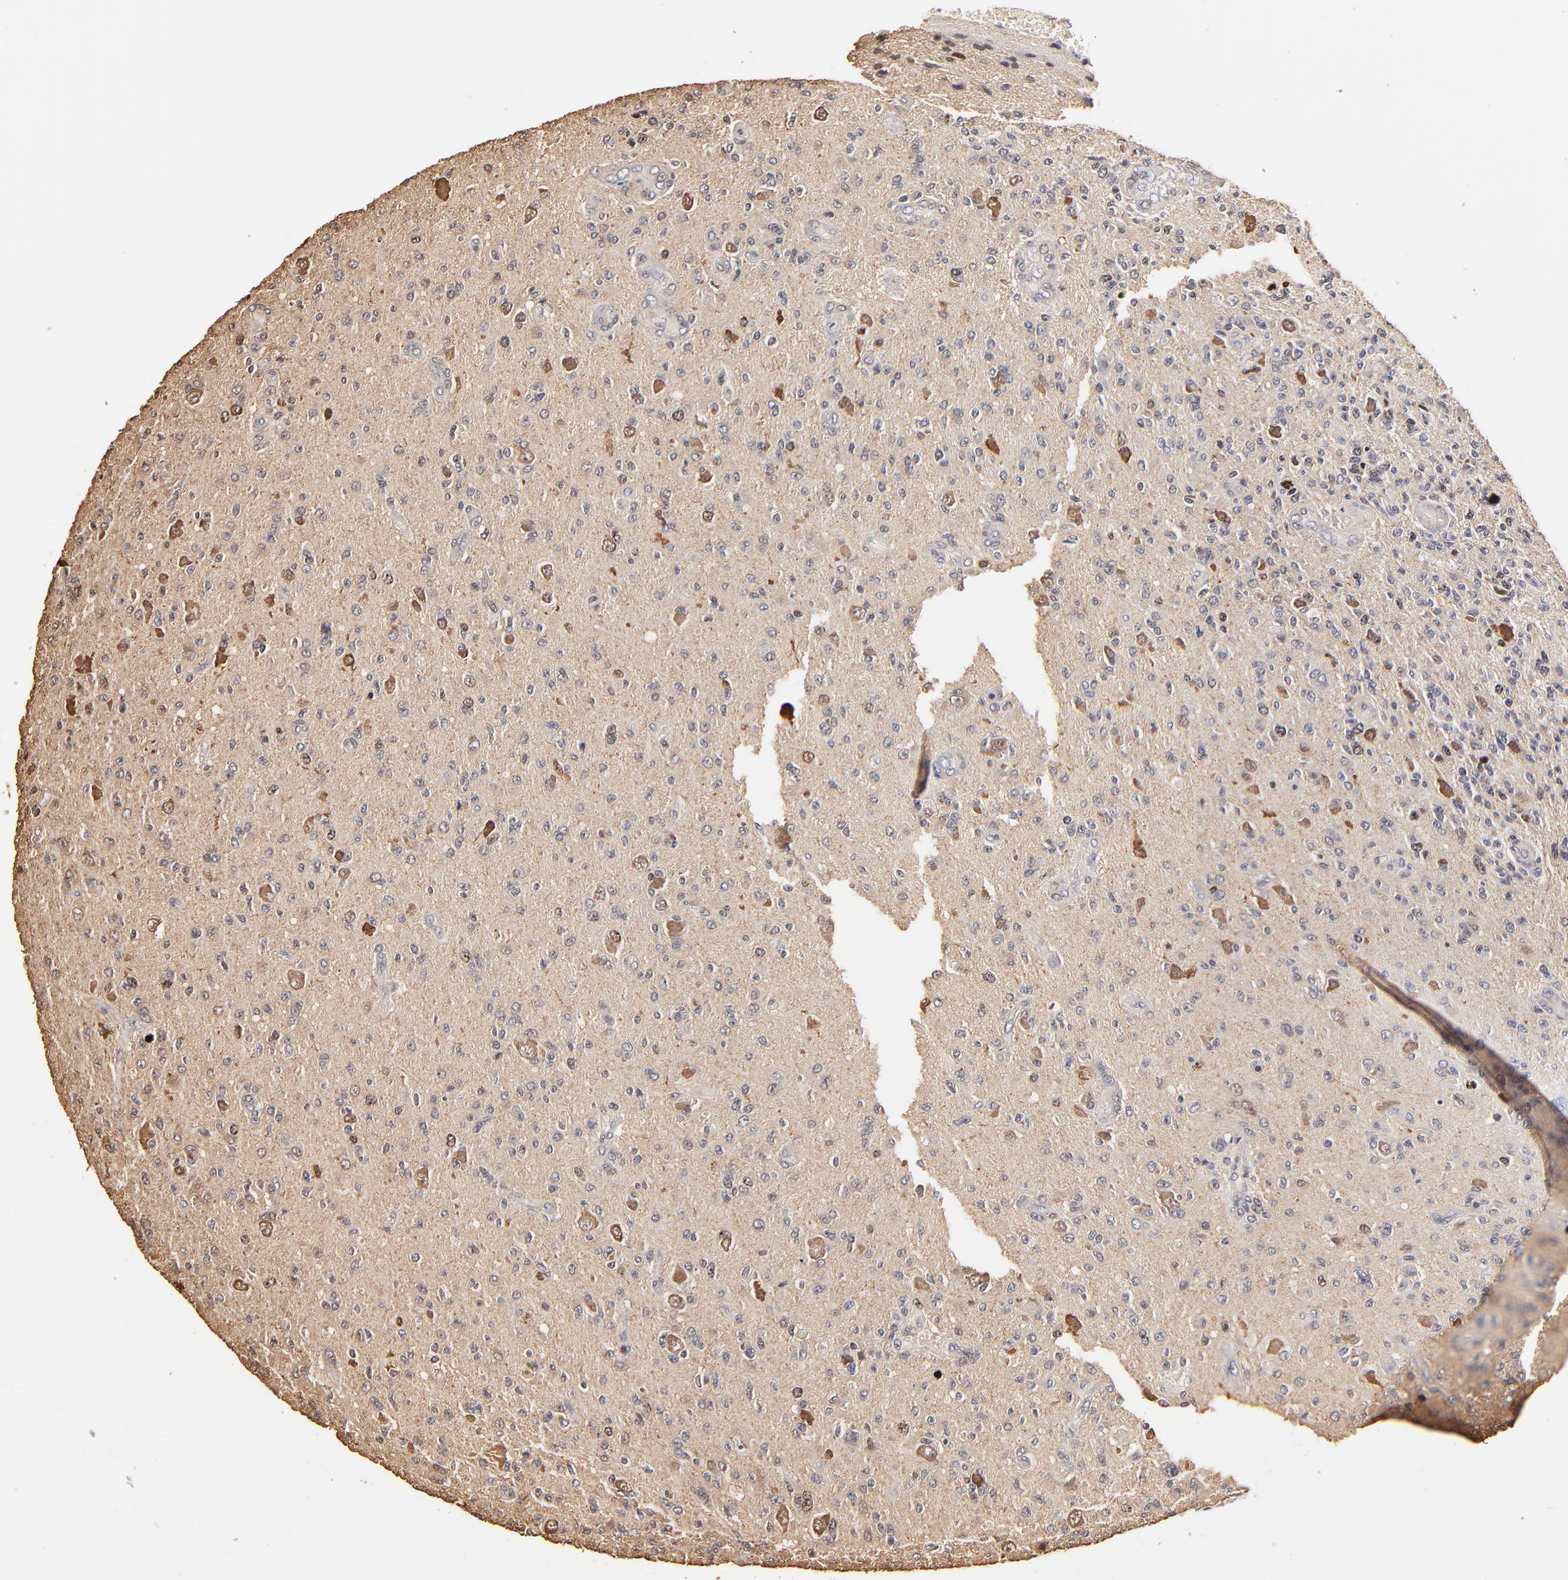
{"staining": {"intensity": "weak", "quantity": "25%-75%", "location": "nuclear"}, "tissue": "glioma", "cell_type": "Tumor cells", "image_type": "cancer", "snomed": [{"axis": "morphology", "description": "Glioma, malignant, High grade"}, {"axis": "topography", "description": "Brain"}], "caption": "The micrograph shows a brown stain indicating the presence of a protein in the nuclear of tumor cells in glioma. (Brightfield microscopy of DAB IHC at high magnification).", "gene": "BIRC5", "patient": {"sex": "male", "age": 36}}